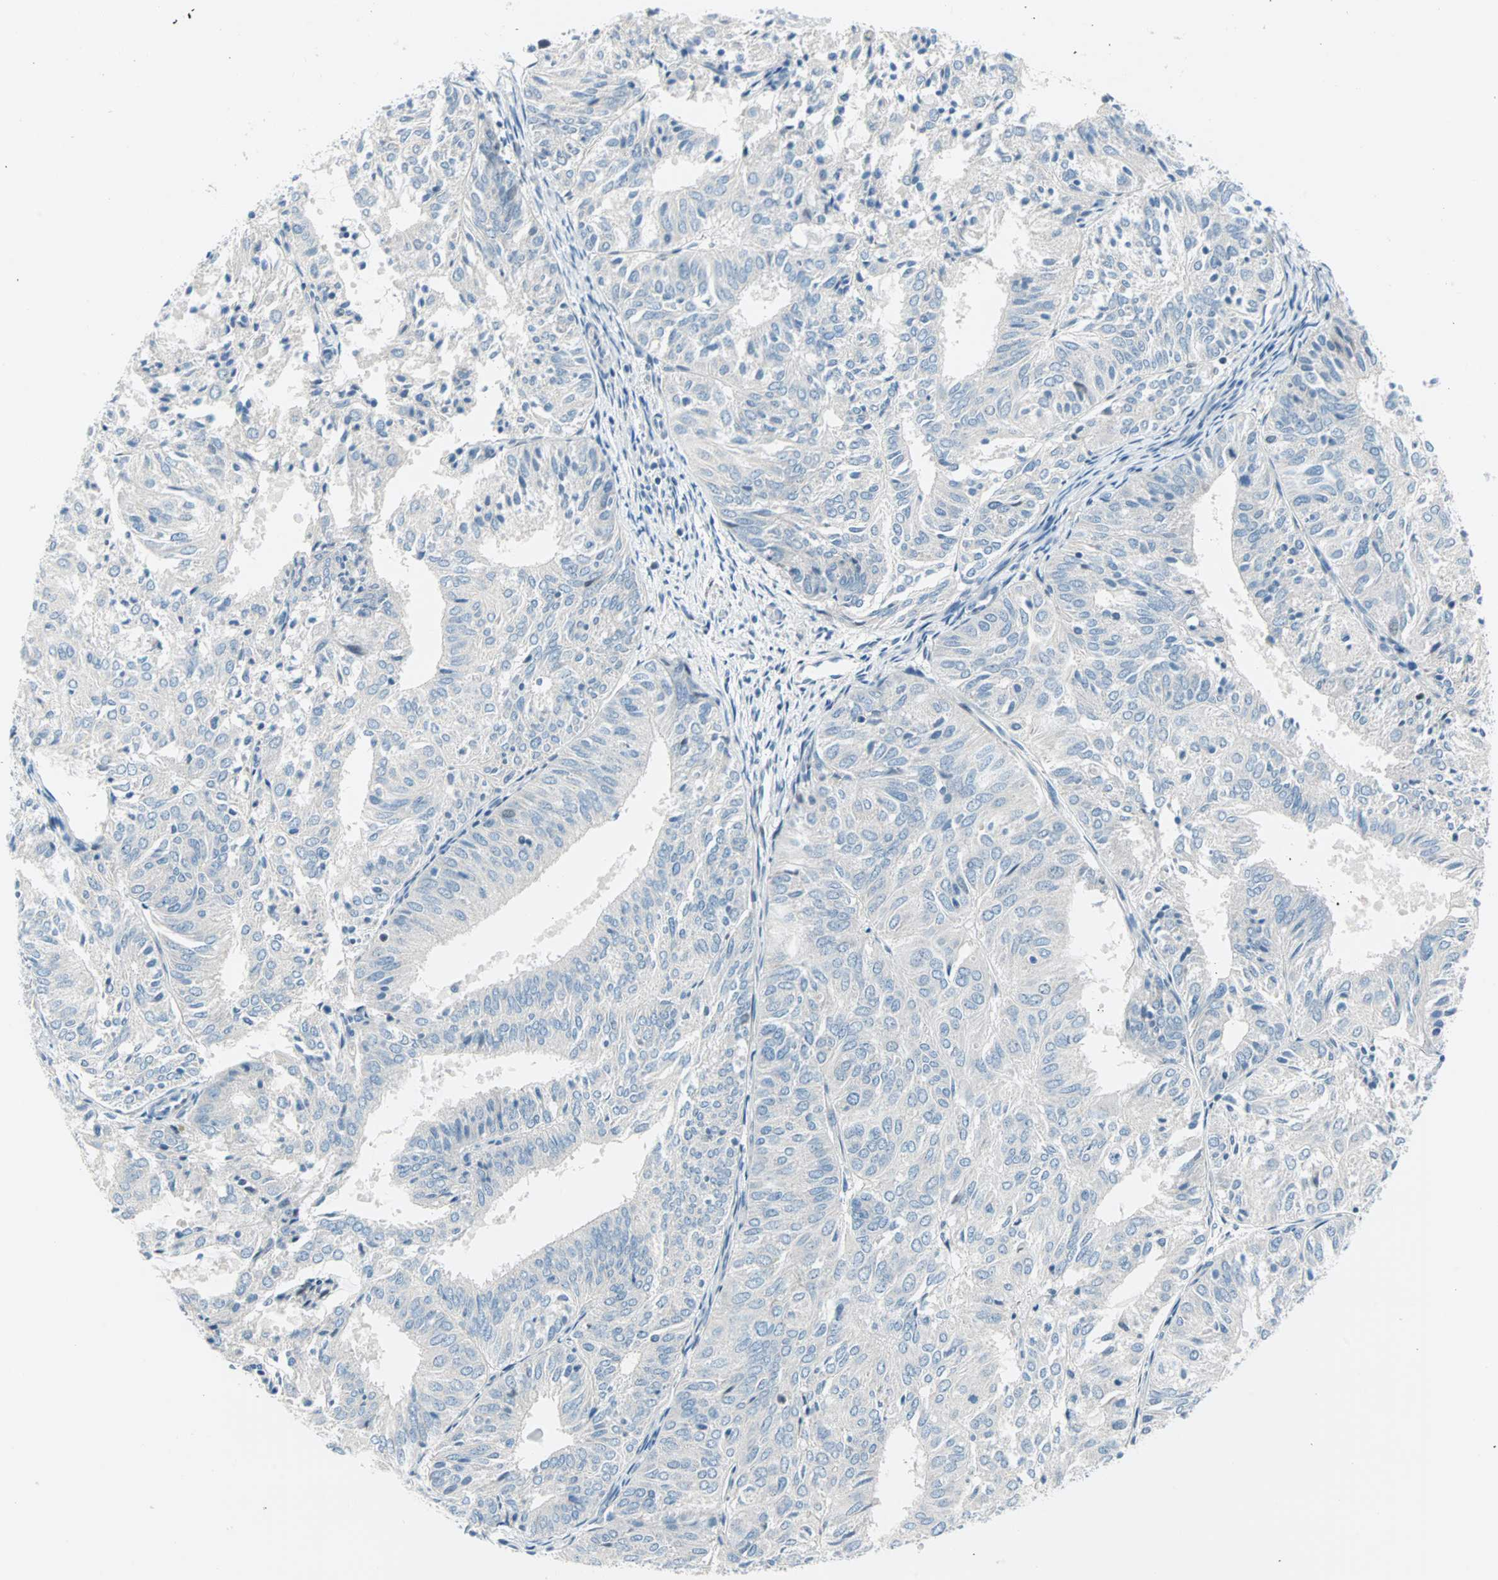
{"staining": {"intensity": "negative", "quantity": "none", "location": "none"}, "tissue": "endometrial cancer", "cell_type": "Tumor cells", "image_type": "cancer", "snomed": [{"axis": "morphology", "description": "Adenocarcinoma, NOS"}, {"axis": "topography", "description": "Uterus"}], "caption": "IHC micrograph of neoplastic tissue: adenocarcinoma (endometrial) stained with DAB demonstrates no significant protein expression in tumor cells.", "gene": "TMEM163", "patient": {"sex": "female", "age": 60}}